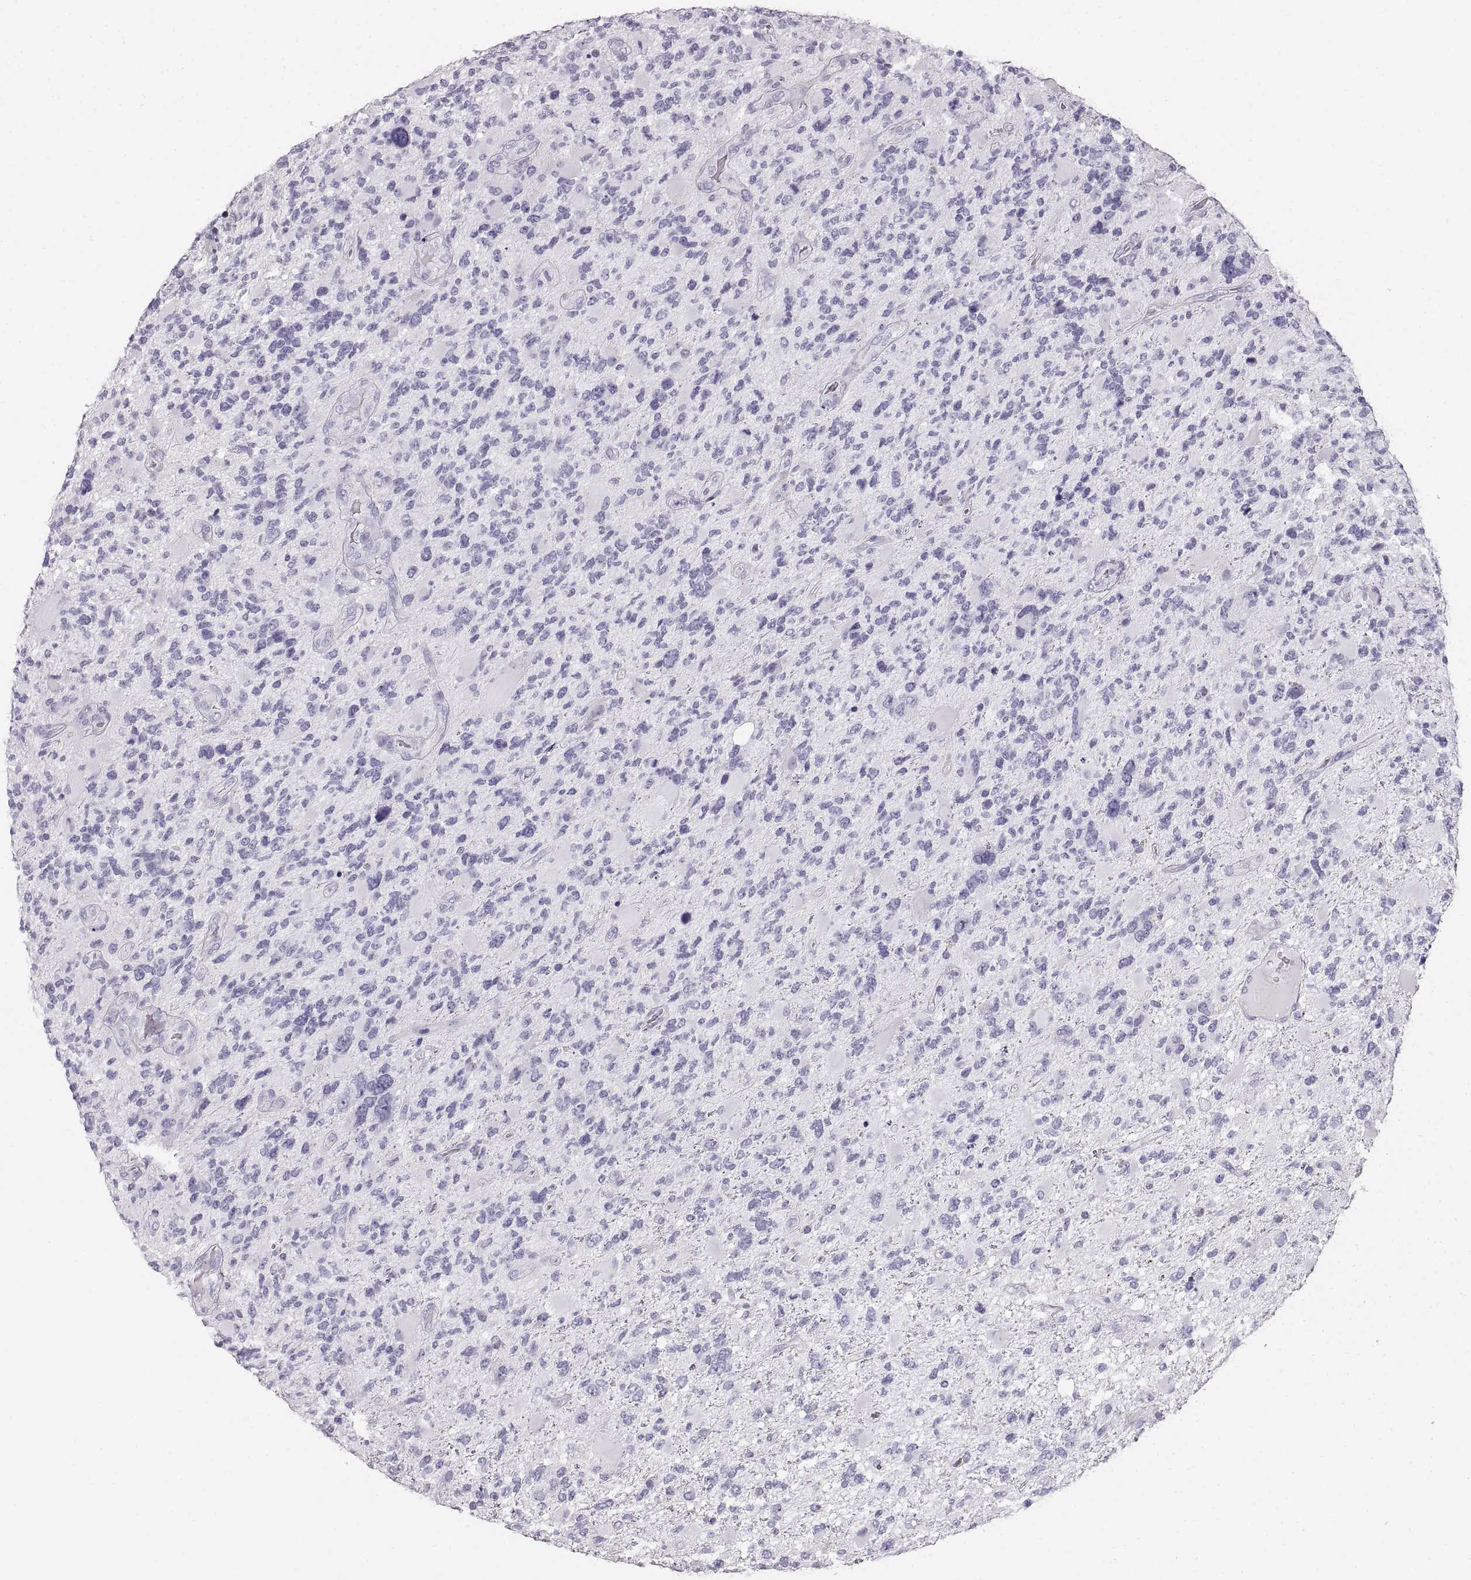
{"staining": {"intensity": "negative", "quantity": "none", "location": "none"}, "tissue": "glioma", "cell_type": "Tumor cells", "image_type": "cancer", "snomed": [{"axis": "morphology", "description": "Glioma, malignant, High grade"}, {"axis": "topography", "description": "Brain"}], "caption": "This is an immunohistochemistry (IHC) micrograph of high-grade glioma (malignant). There is no expression in tumor cells.", "gene": "CRYAA", "patient": {"sex": "female", "age": 71}}